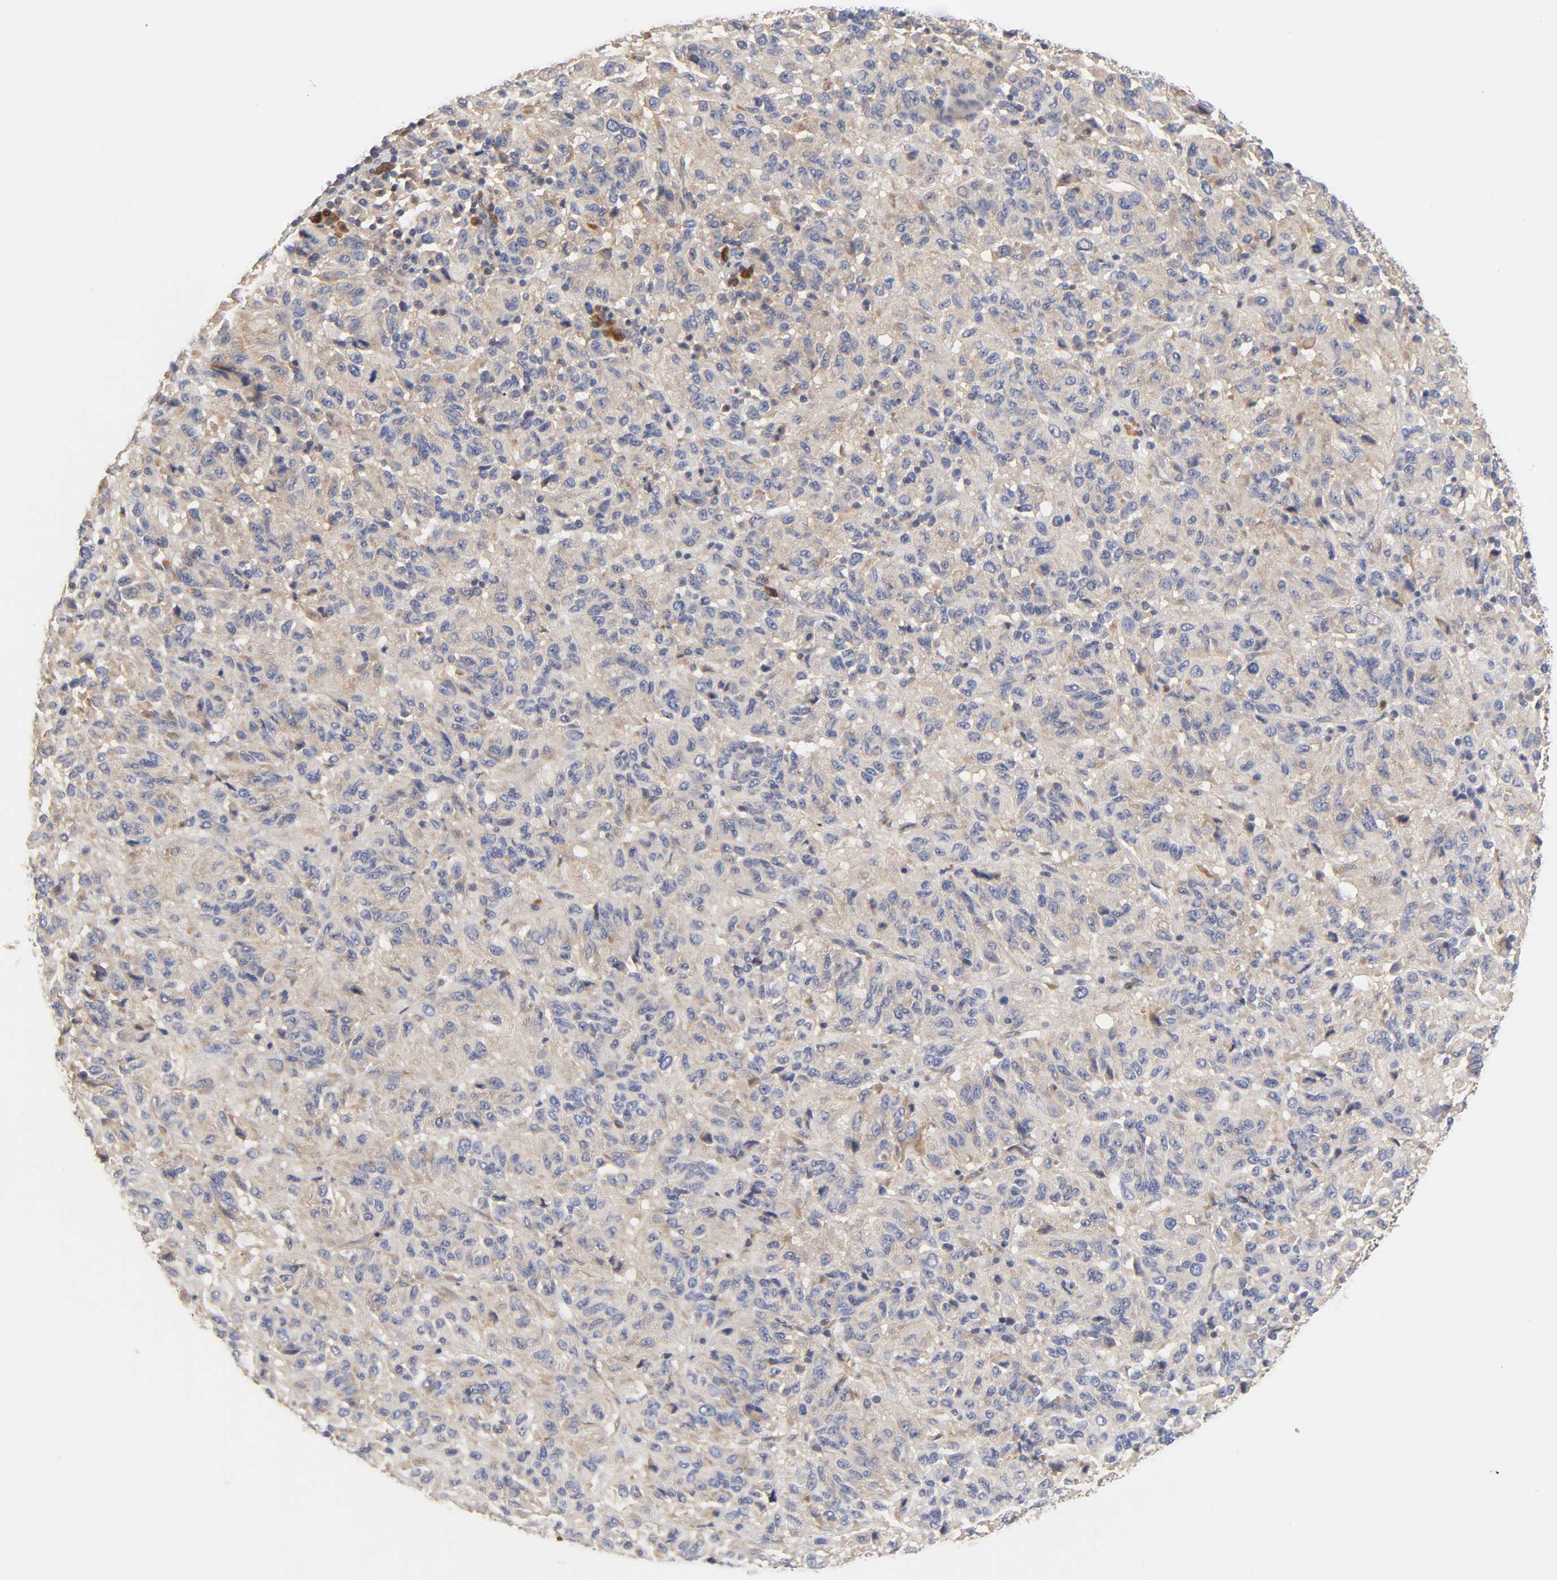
{"staining": {"intensity": "weak", "quantity": ">75%", "location": "cytoplasmic/membranous"}, "tissue": "melanoma", "cell_type": "Tumor cells", "image_type": "cancer", "snomed": [{"axis": "morphology", "description": "Malignant melanoma, Metastatic site"}, {"axis": "topography", "description": "Lung"}], "caption": "Tumor cells demonstrate weak cytoplasmic/membranous staining in about >75% of cells in melanoma.", "gene": "RPS29", "patient": {"sex": "male", "age": 64}}